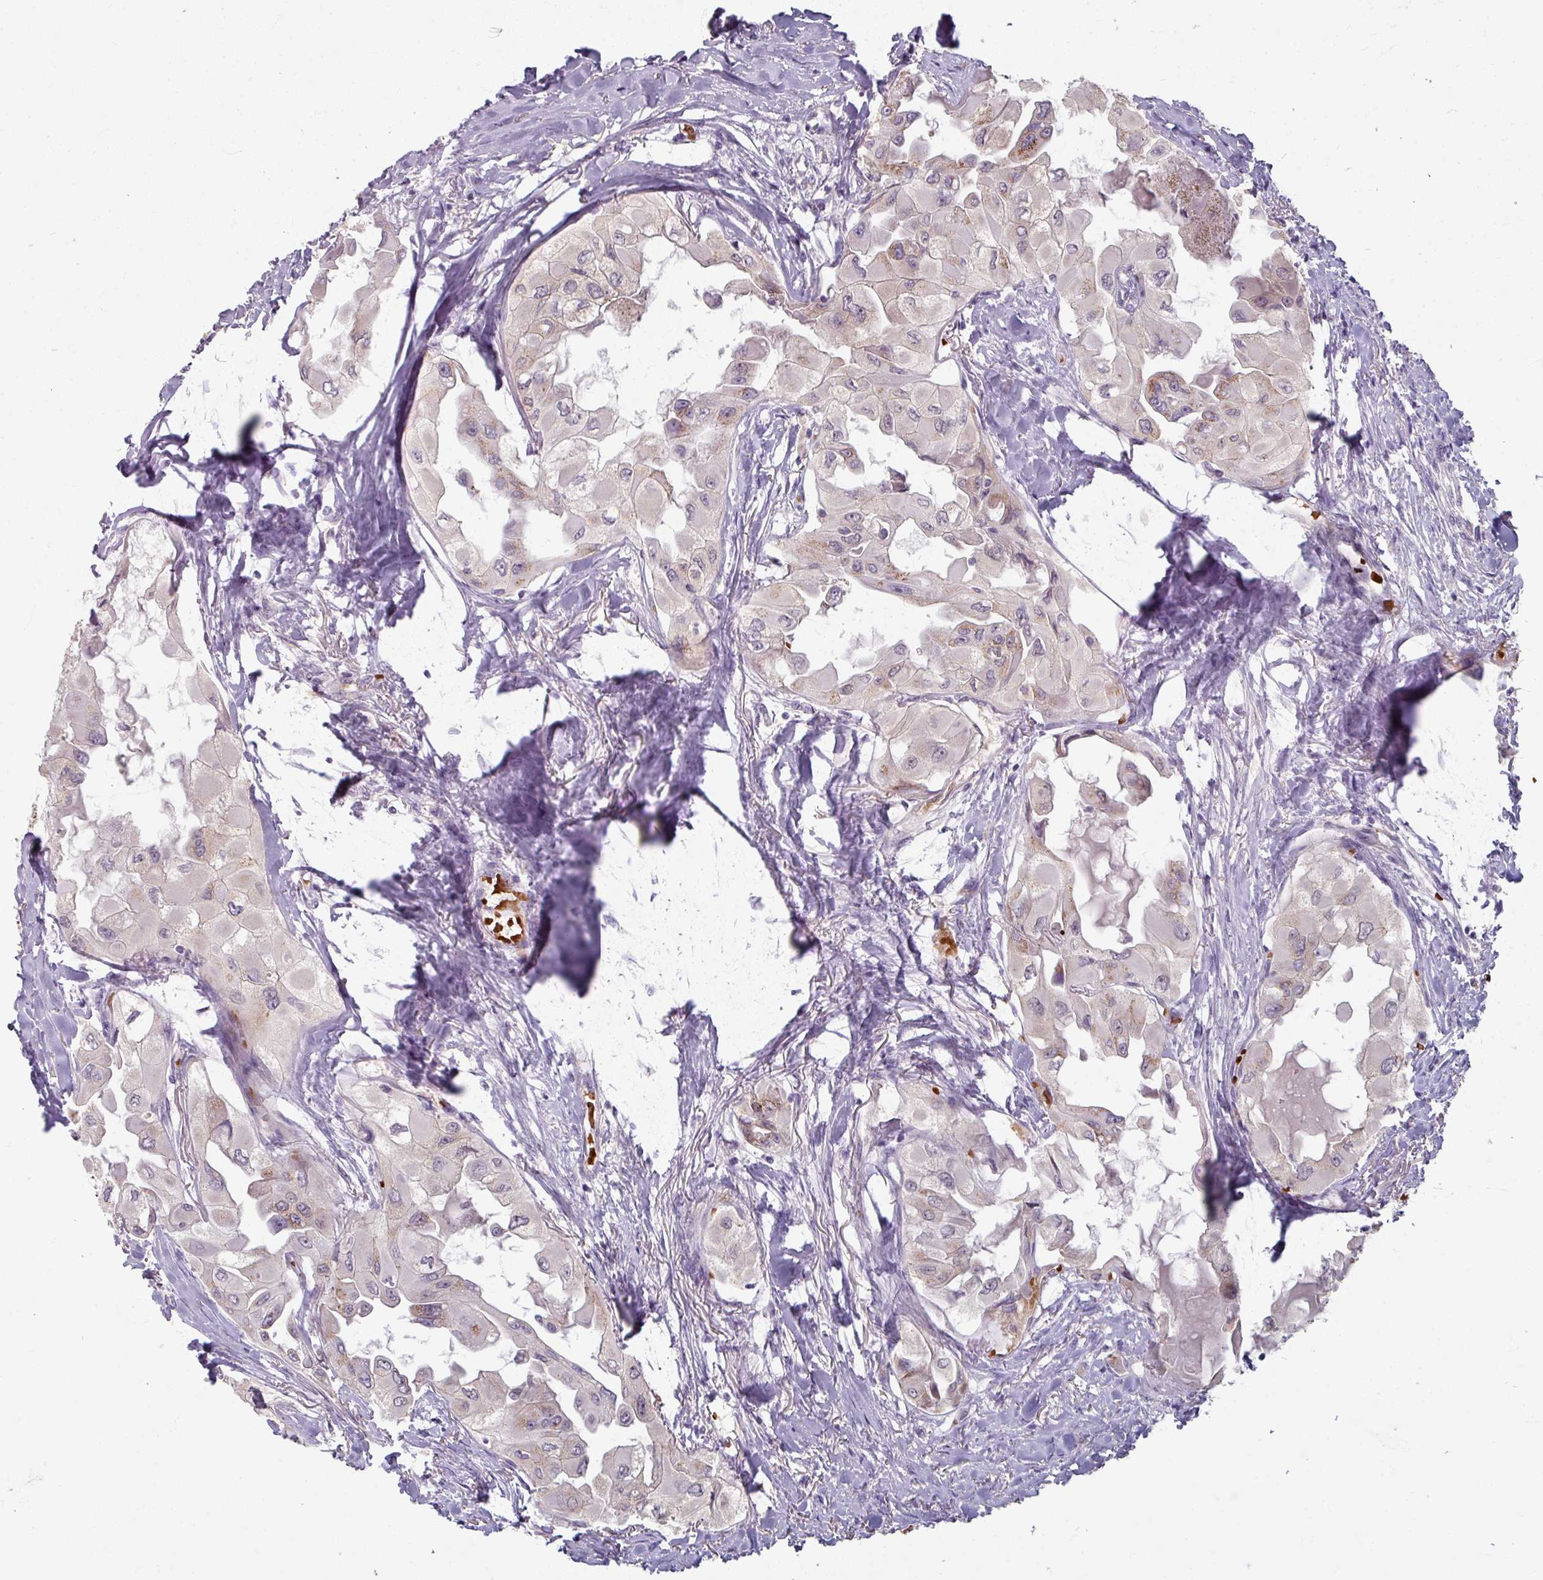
{"staining": {"intensity": "moderate", "quantity": "25%-75%", "location": "cytoplasmic/membranous"}, "tissue": "thyroid cancer", "cell_type": "Tumor cells", "image_type": "cancer", "snomed": [{"axis": "morphology", "description": "Normal tissue, NOS"}, {"axis": "morphology", "description": "Papillary adenocarcinoma, NOS"}, {"axis": "topography", "description": "Thyroid gland"}], "caption": "This photomicrograph exhibits thyroid cancer (papillary adenocarcinoma) stained with immunohistochemistry (IHC) to label a protein in brown. The cytoplasmic/membranous of tumor cells show moderate positivity for the protein. Nuclei are counter-stained blue.", "gene": "KMT5C", "patient": {"sex": "female", "age": 59}}